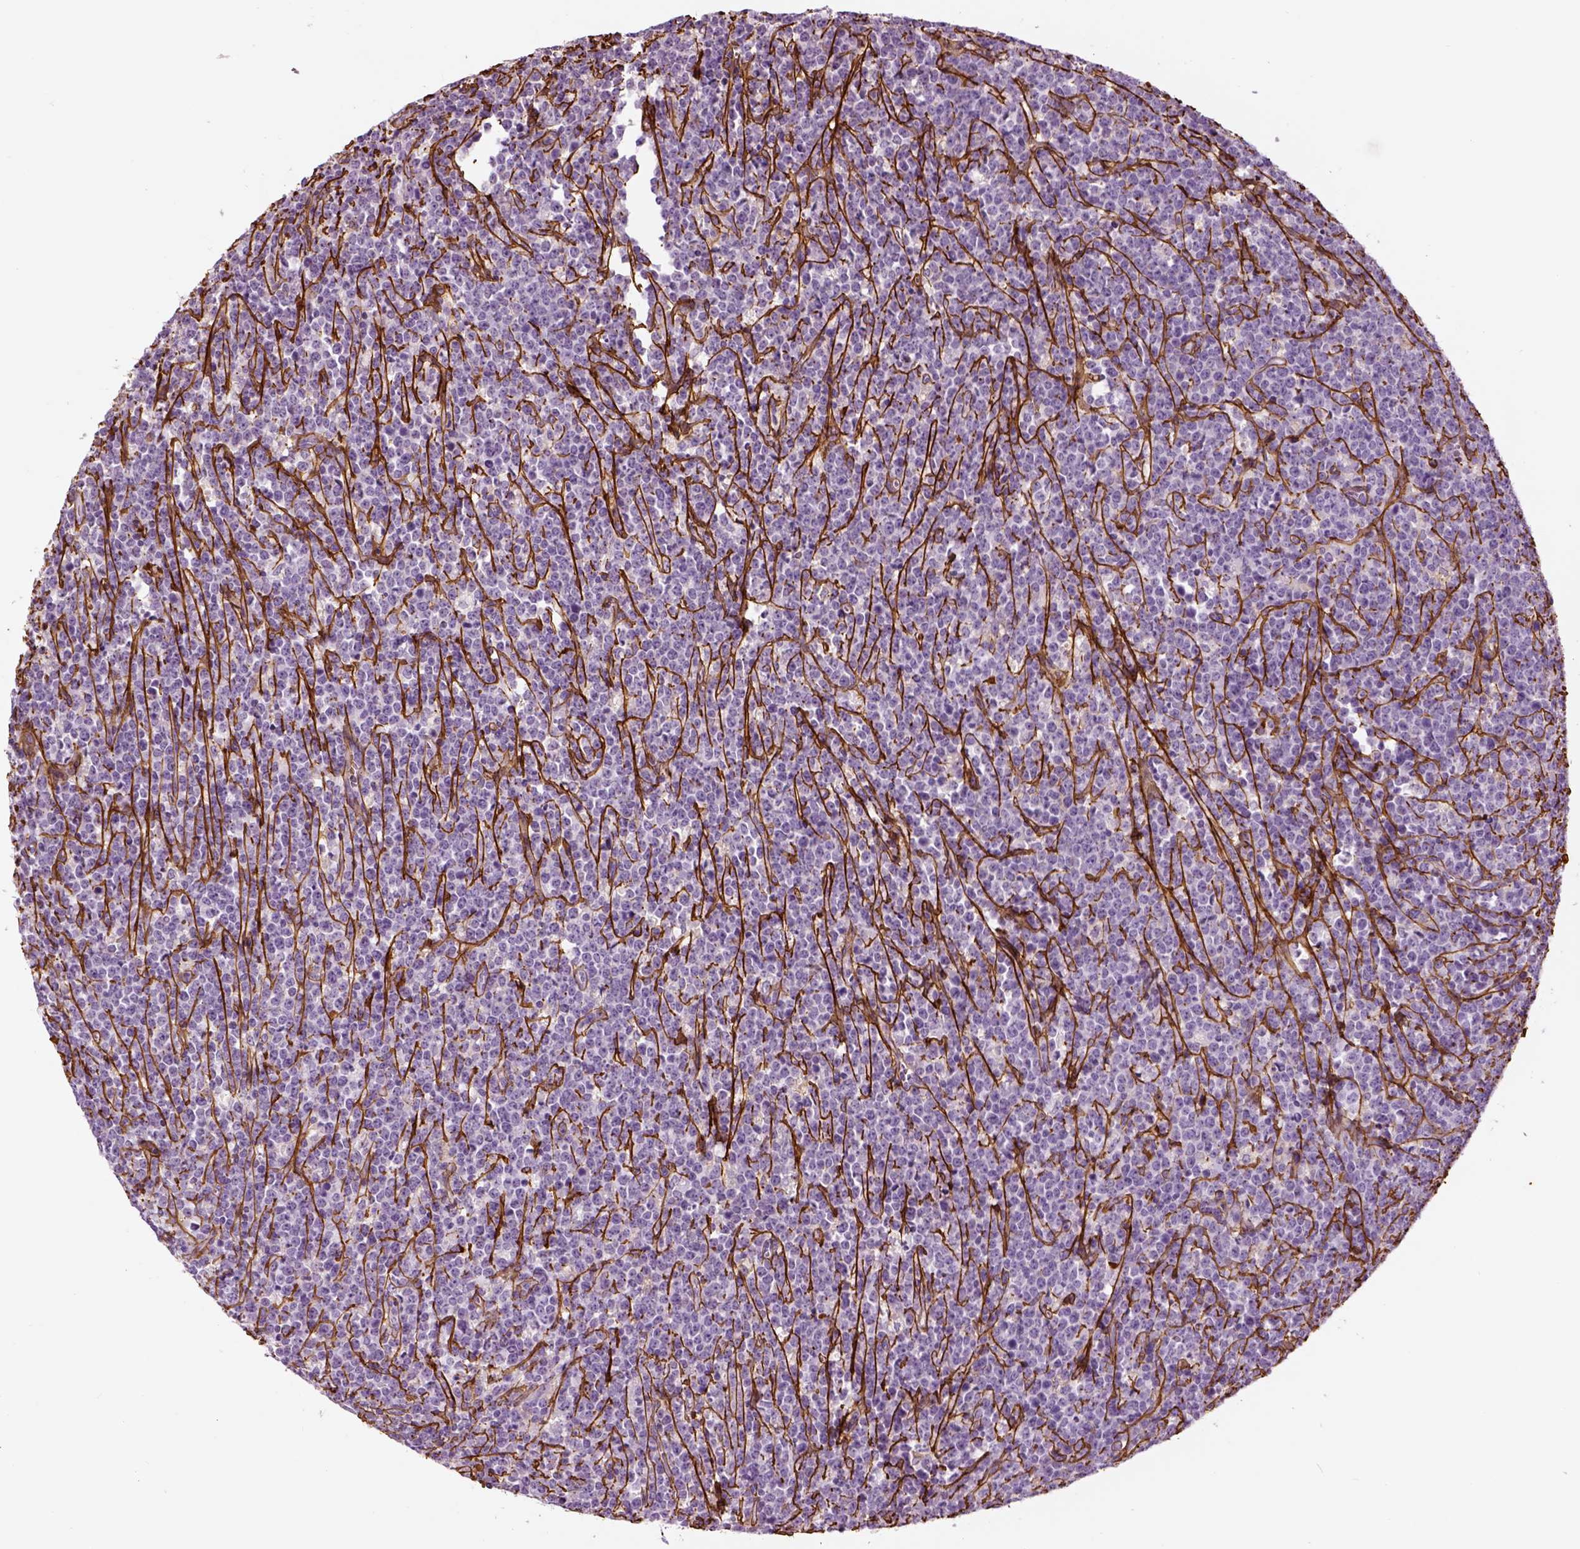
{"staining": {"intensity": "negative", "quantity": "none", "location": "none"}, "tissue": "lymphoma", "cell_type": "Tumor cells", "image_type": "cancer", "snomed": [{"axis": "morphology", "description": "Malignant lymphoma, non-Hodgkin's type, High grade"}, {"axis": "topography", "description": "Small intestine"}], "caption": "Immunohistochemistry photomicrograph of neoplastic tissue: human lymphoma stained with DAB exhibits no significant protein expression in tumor cells.", "gene": "COL6A2", "patient": {"sex": "female", "age": 56}}